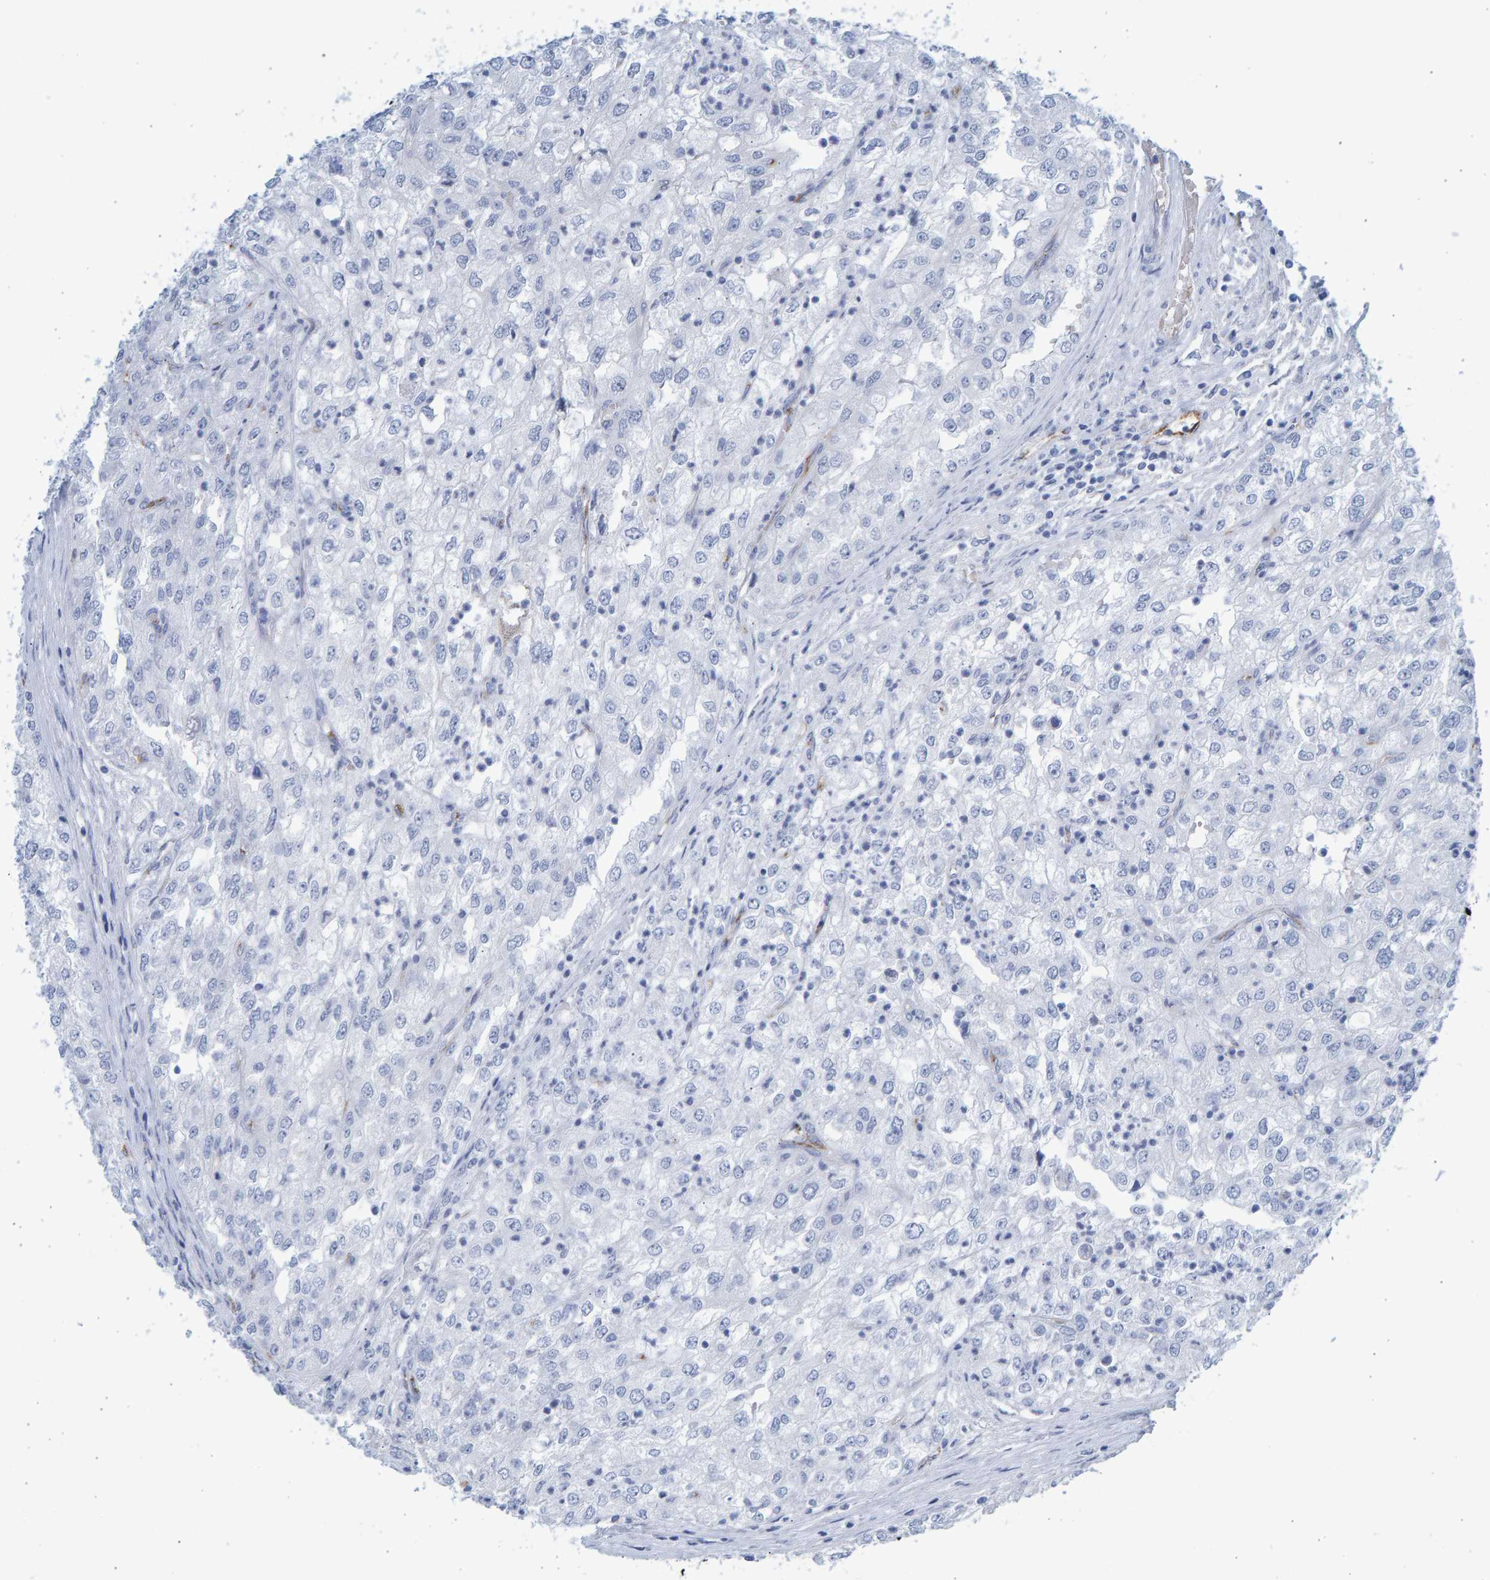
{"staining": {"intensity": "negative", "quantity": "none", "location": "none"}, "tissue": "renal cancer", "cell_type": "Tumor cells", "image_type": "cancer", "snomed": [{"axis": "morphology", "description": "Adenocarcinoma, NOS"}, {"axis": "topography", "description": "Kidney"}], "caption": "Immunohistochemical staining of adenocarcinoma (renal) displays no significant positivity in tumor cells. (DAB (3,3'-diaminobenzidine) immunohistochemistry (IHC) visualized using brightfield microscopy, high magnification).", "gene": "SLC34A3", "patient": {"sex": "female", "age": 54}}